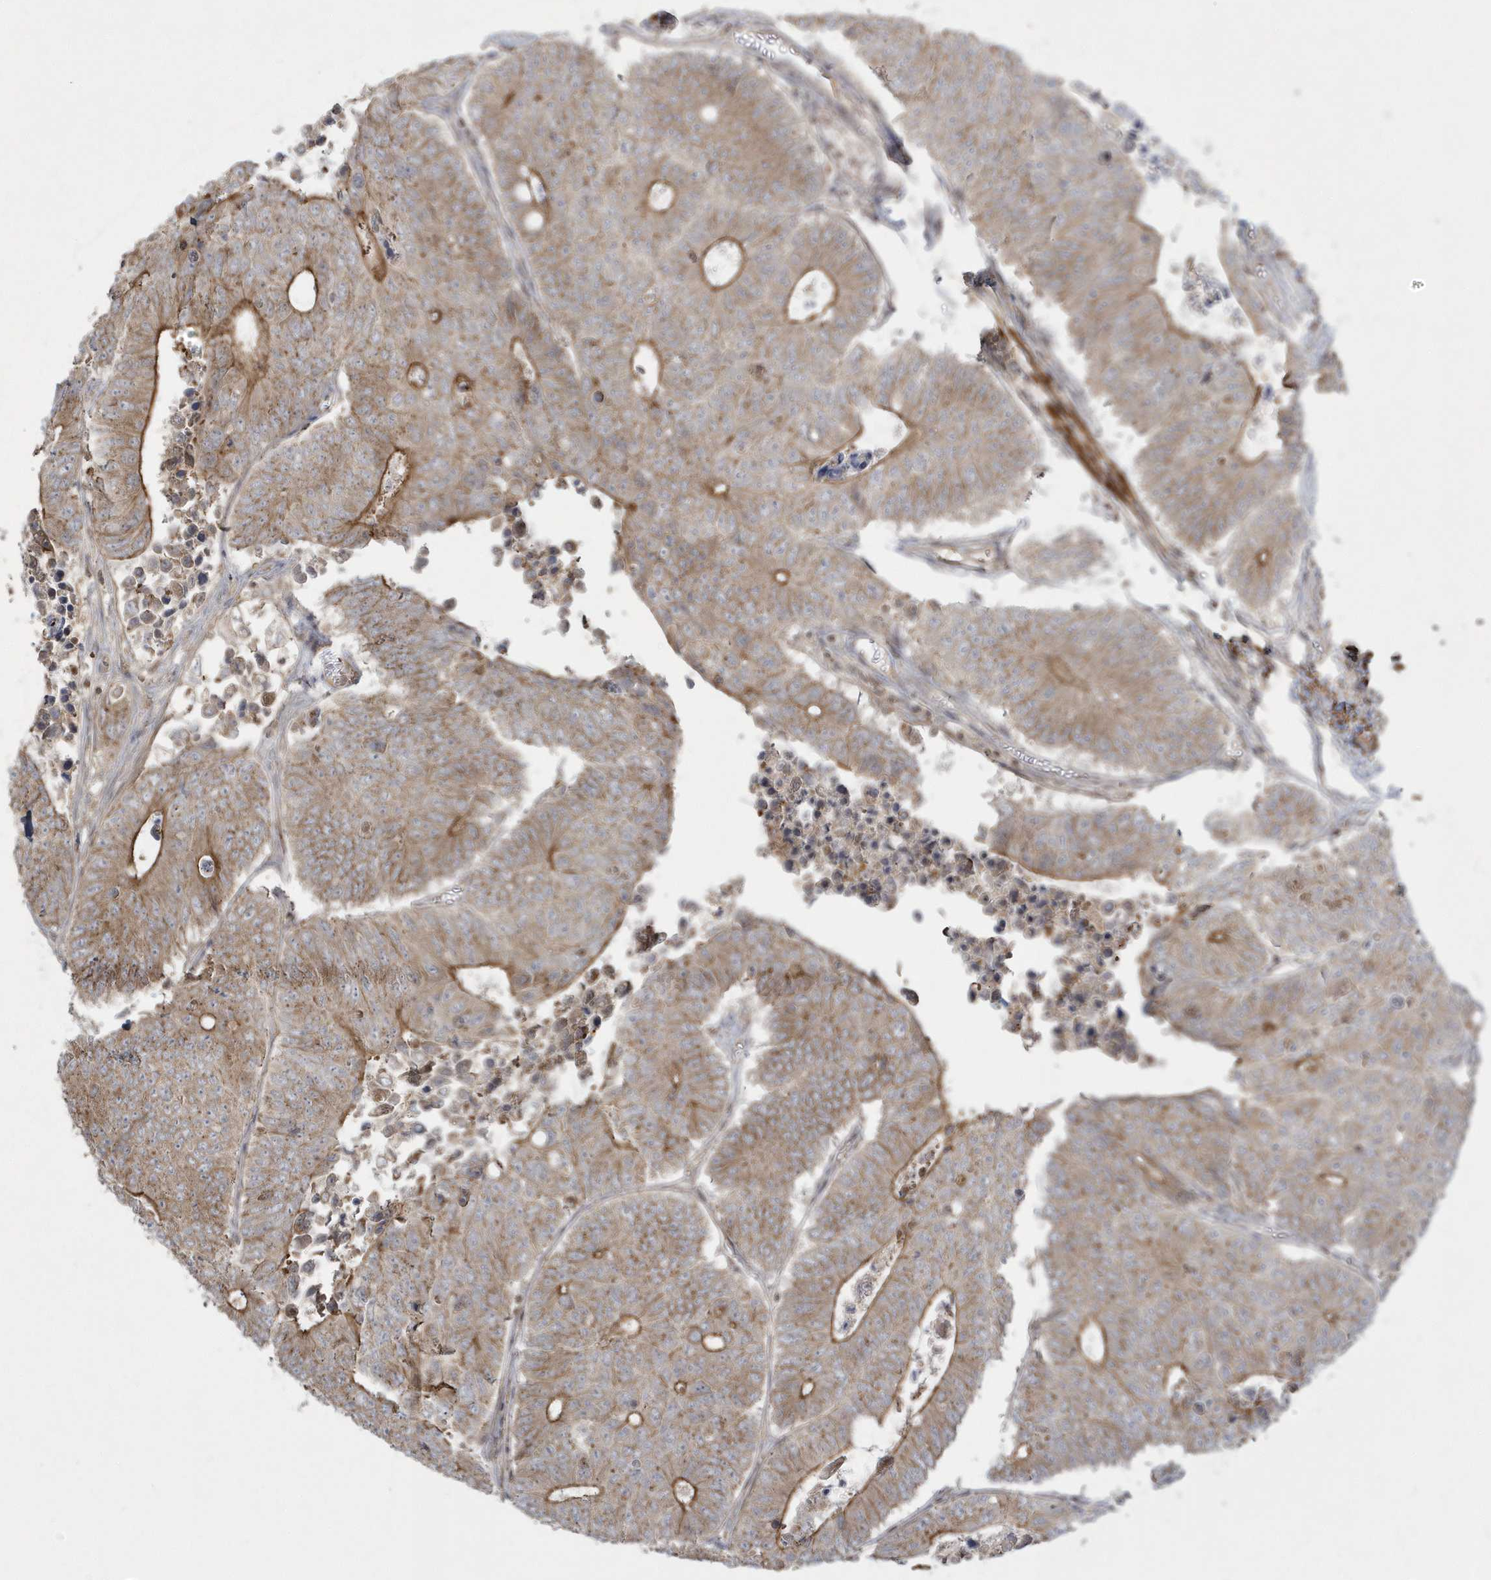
{"staining": {"intensity": "moderate", "quantity": ">75%", "location": "cytoplasmic/membranous"}, "tissue": "colorectal cancer", "cell_type": "Tumor cells", "image_type": "cancer", "snomed": [{"axis": "morphology", "description": "Adenocarcinoma, NOS"}, {"axis": "topography", "description": "Colon"}], "caption": "Moderate cytoplasmic/membranous staining for a protein is appreciated in approximately >75% of tumor cells of colorectal cancer (adenocarcinoma) using IHC.", "gene": "ARMC8", "patient": {"sex": "male", "age": 87}}